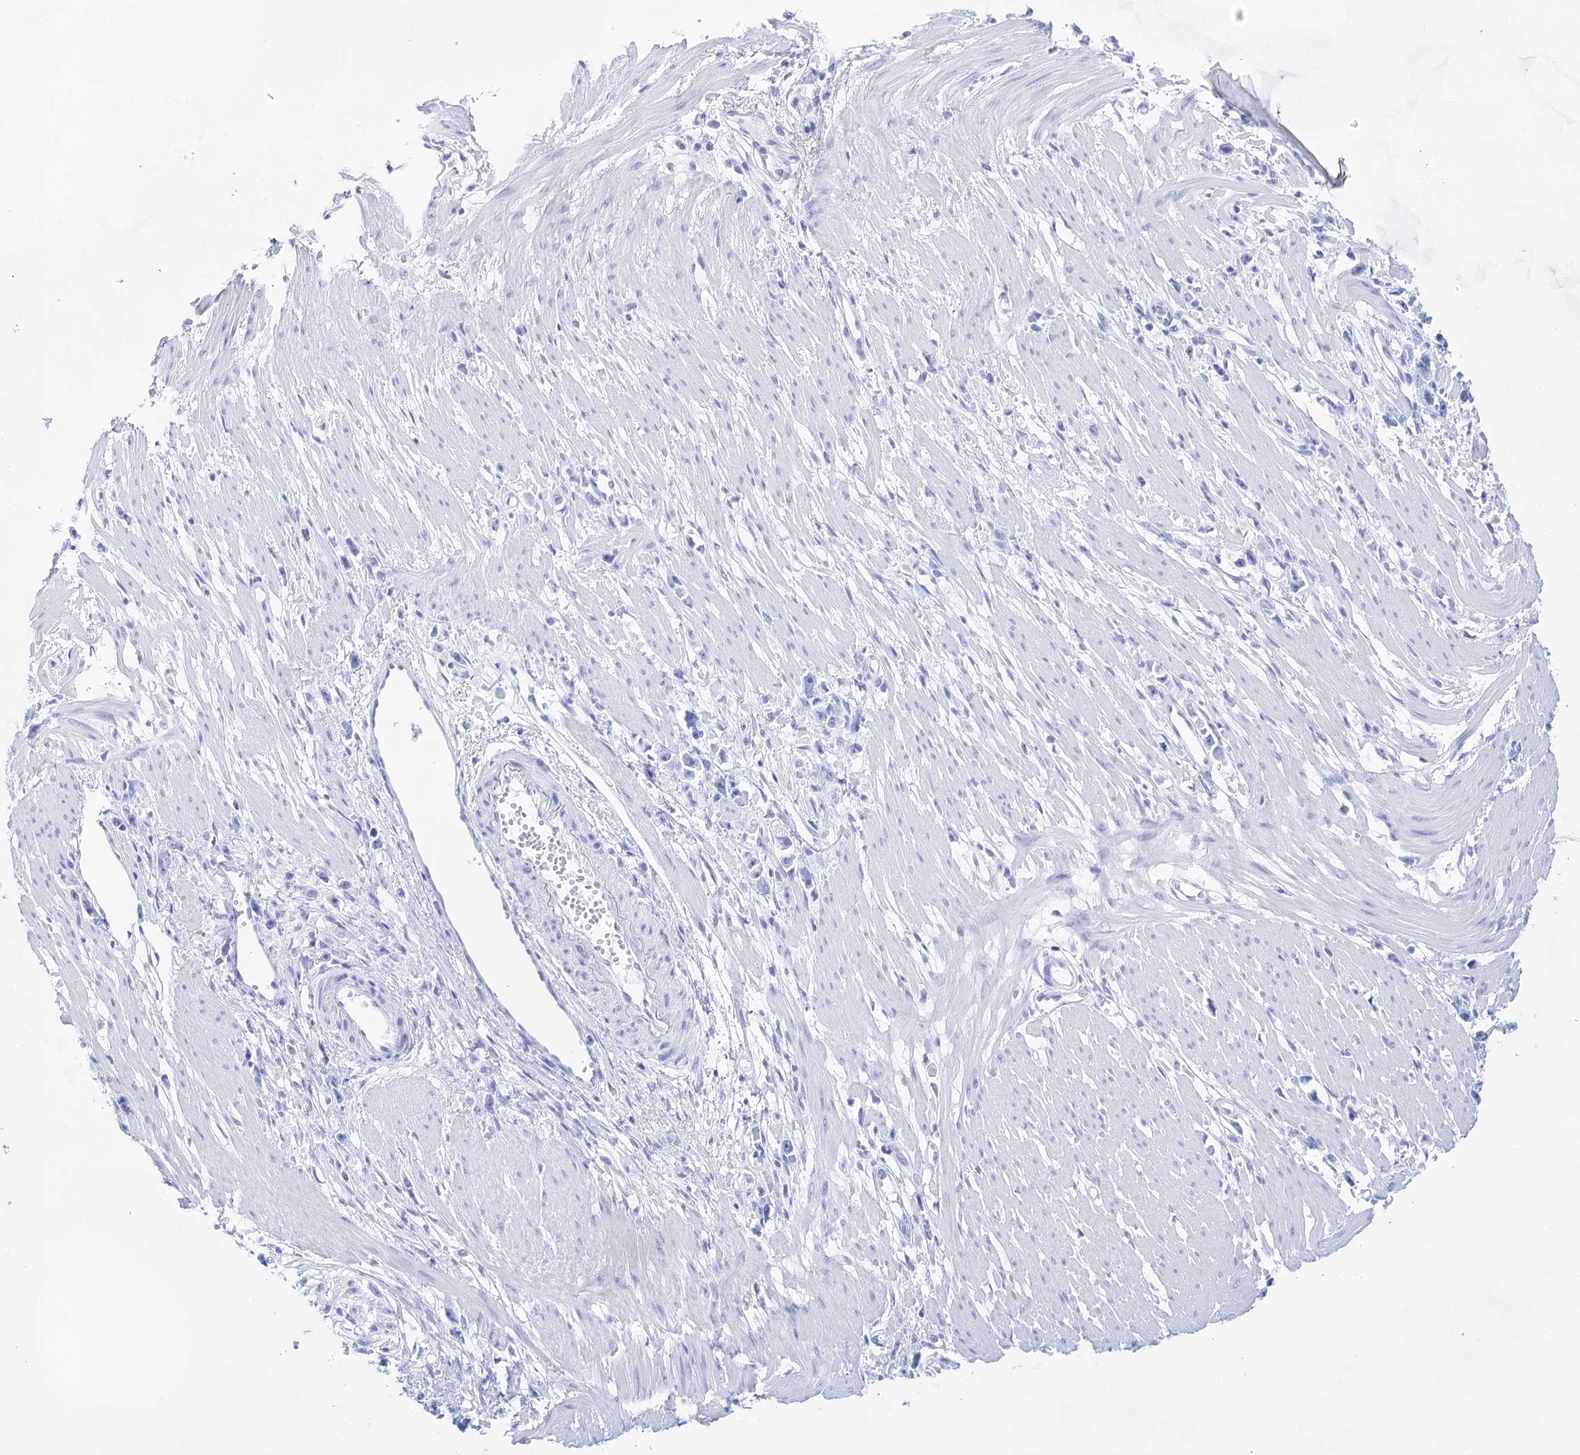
{"staining": {"intensity": "negative", "quantity": "none", "location": "none"}, "tissue": "stomach cancer", "cell_type": "Tumor cells", "image_type": "cancer", "snomed": [{"axis": "morphology", "description": "Adenocarcinoma, NOS"}, {"axis": "topography", "description": "Stomach"}], "caption": "A micrograph of stomach adenocarcinoma stained for a protein displays no brown staining in tumor cells.", "gene": "LALBA", "patient": {"sex": "female", "age": 59}}